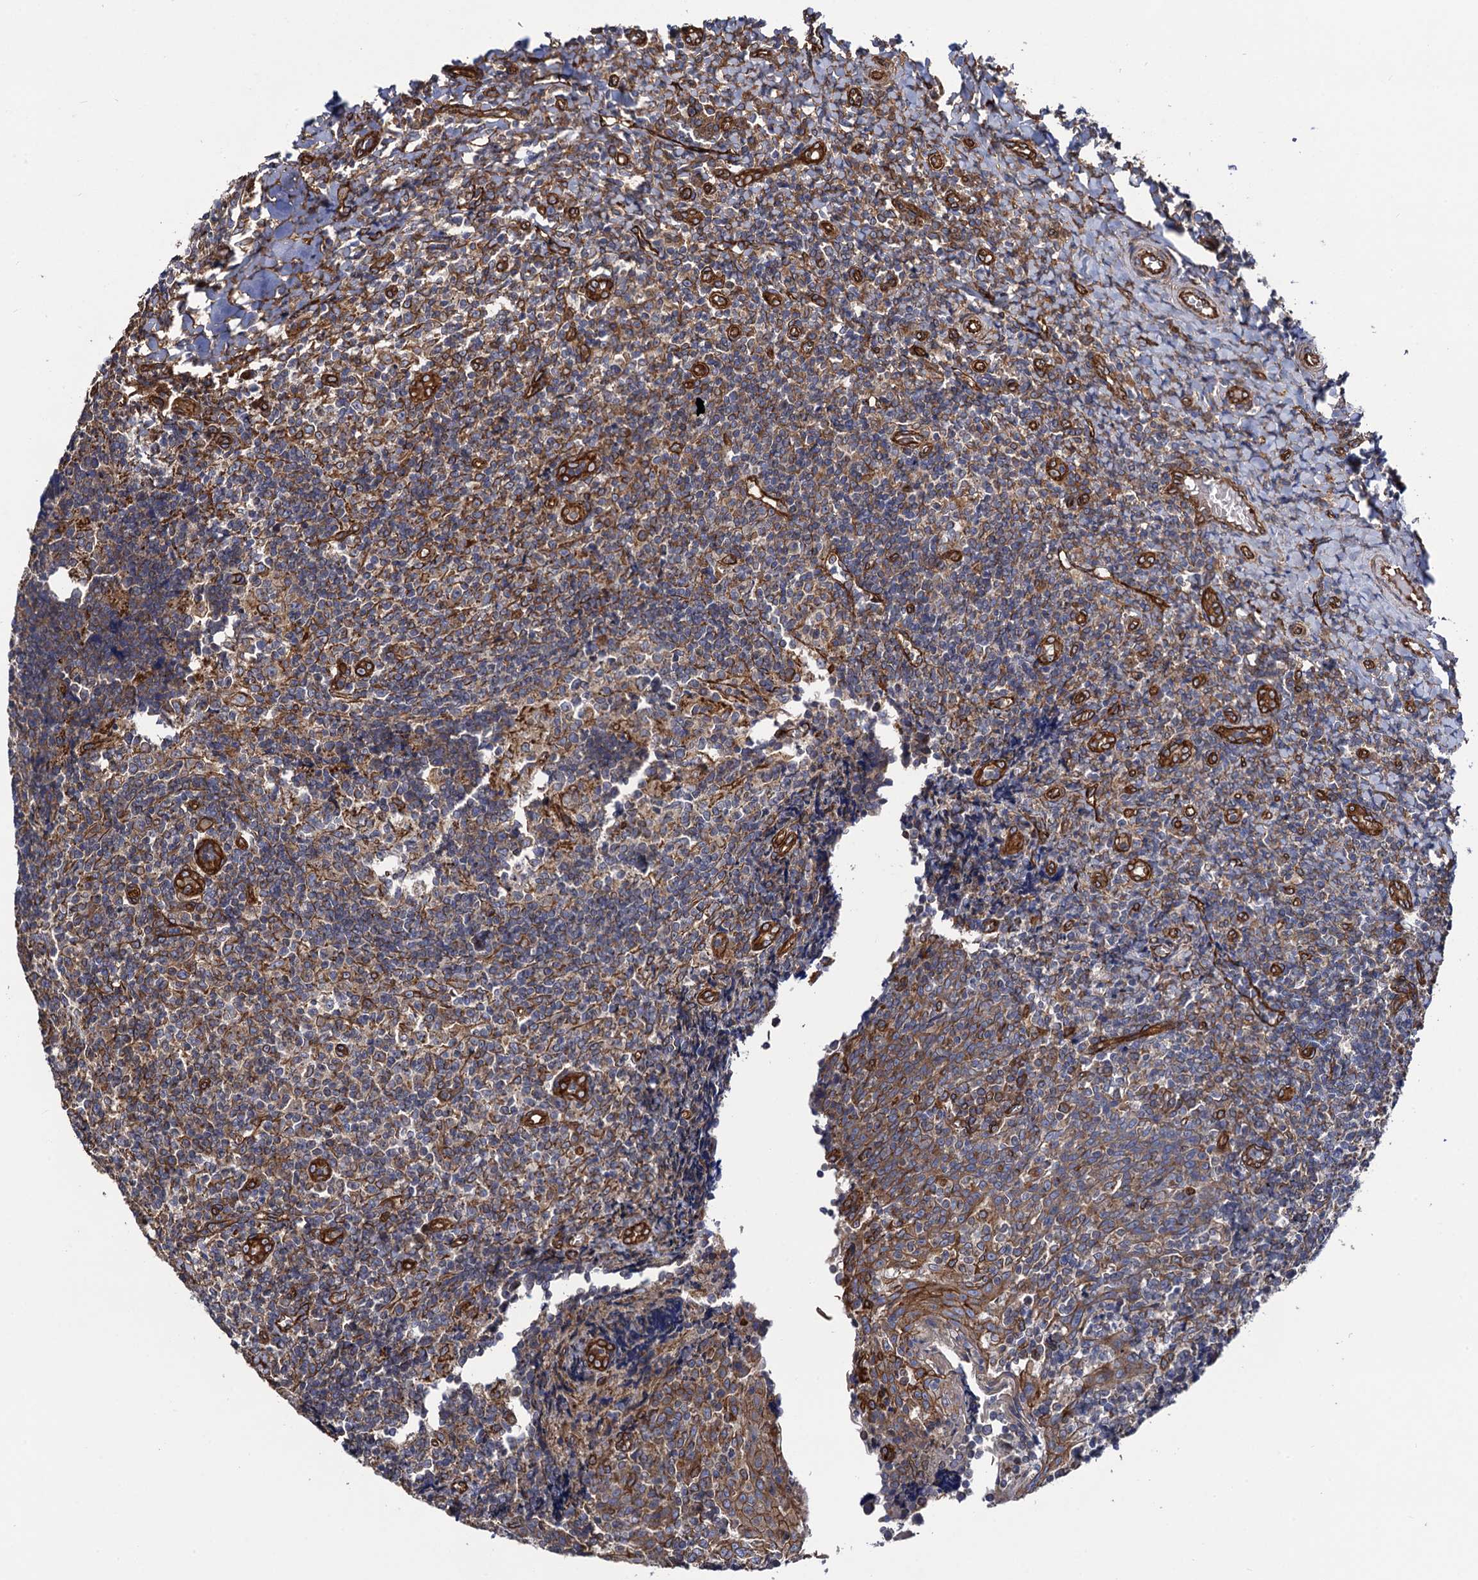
{"staining": {"intensity": "moderate", "quantity": "<25%", "location": "cytoplasmic/membranous"}, "tissue": "tonsil", "cell_type": "Non-germinal center cells", "image_type": "normal", "snomed": [{"axis": "morphology", "description": "Normal tissue, NOS"}, {"axis": "topography", "description": "Tonsil"}], "caption": "Tonsil was stained to show a protein in brown. There is low levels of moderate cytoplasmic/membranous expression in about <25% of non-germinal center cells. The protein of interest is stained brown, and the nuclei are stained in blue (DAB IHC with brightfield microscopy, high magnification).", "gene": "CIP2A", "patient": {"sex": "female", "age": 19}}